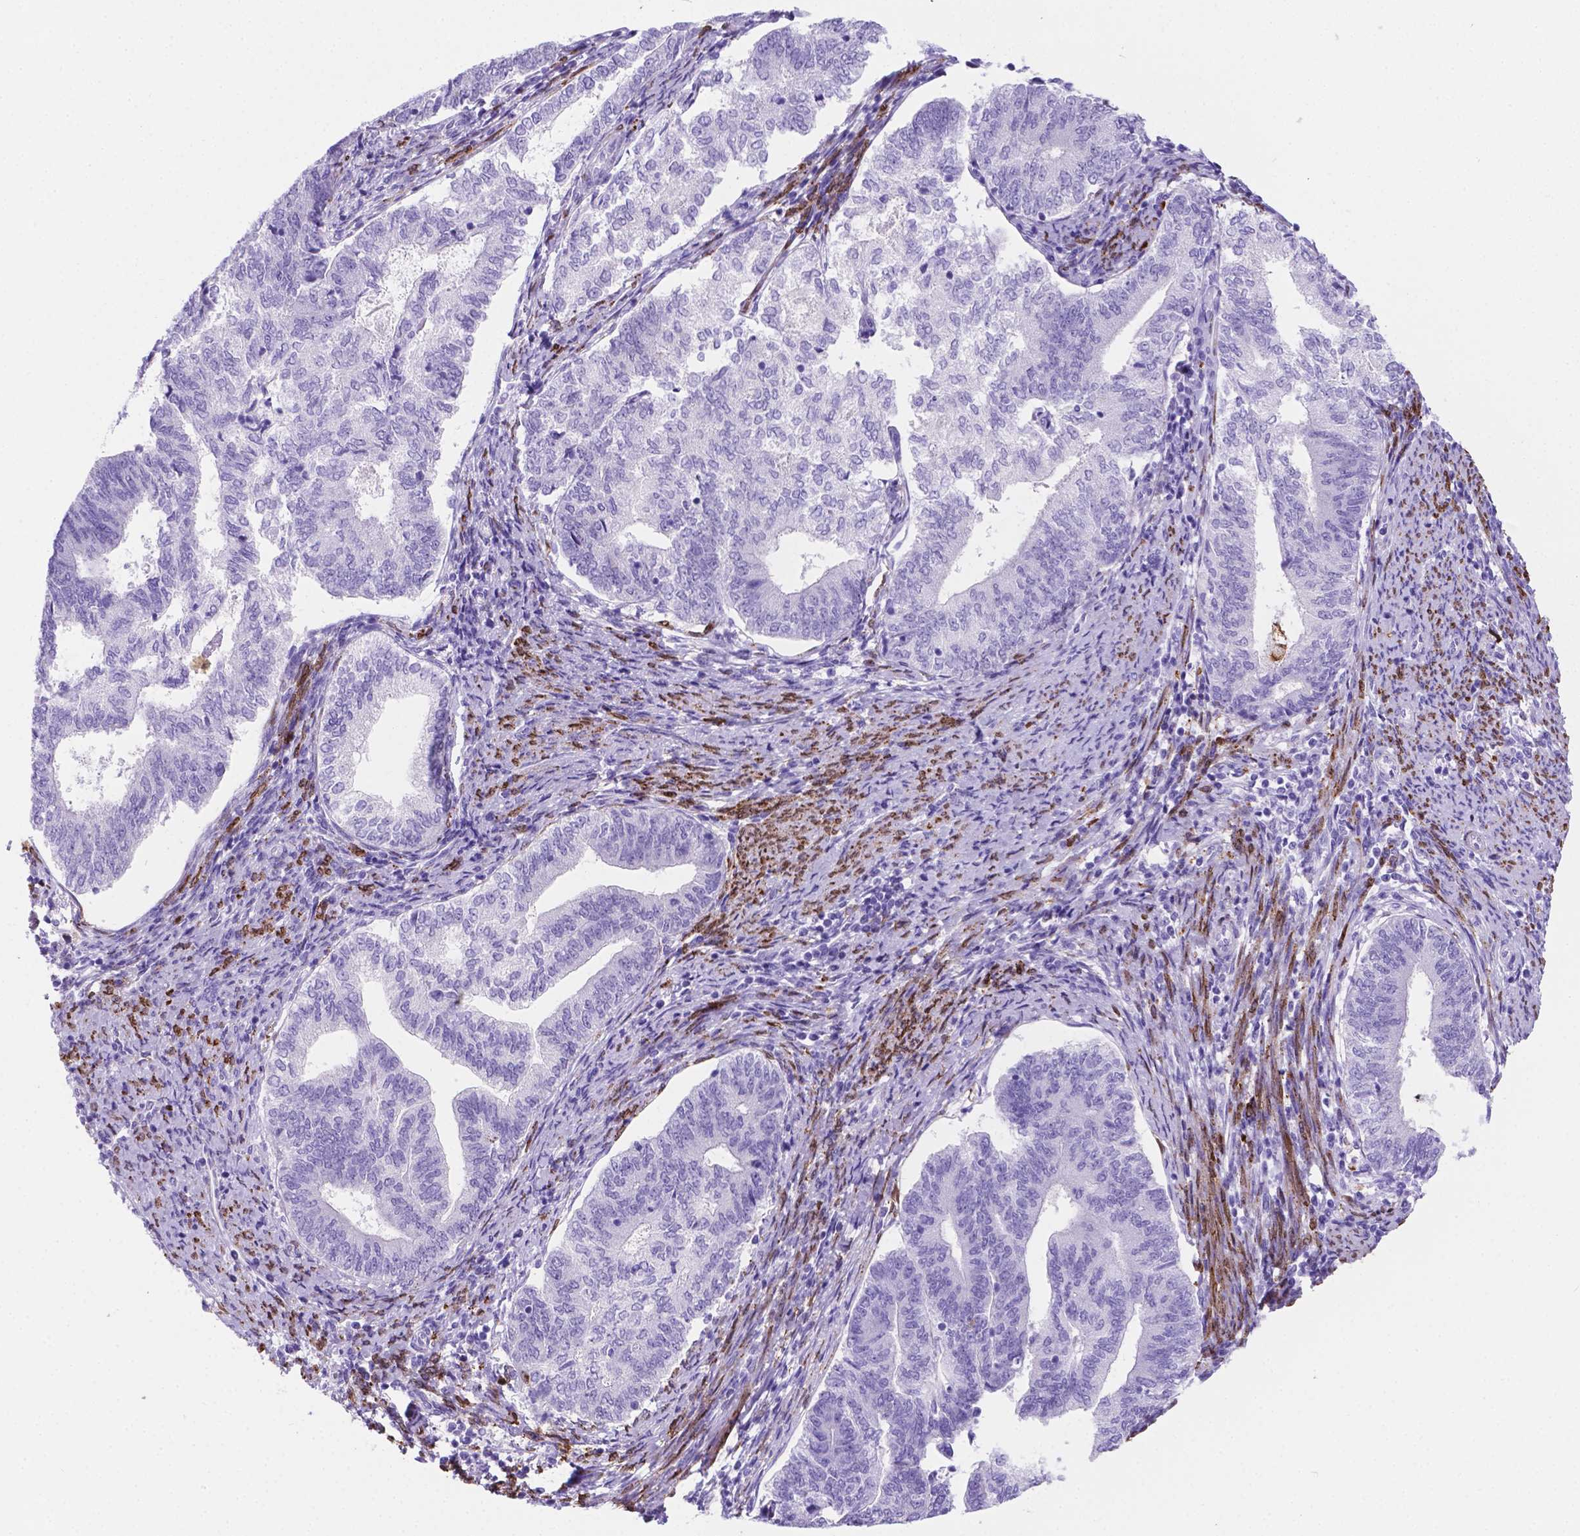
{"staining": {"intensity": "negative", "quantity": "none", "location": "none"}, "tissue": "endometrial cancer", "cell_type": "Tumor cells", "image_type": "cancer", "snomed": [{"axis": "morphology", "description": "Adenocarcinoma, NOS"}, {"axis": "topography", "description": "Endometrium"}], "caption": "Protein analysis of adenocarcinoma (endometrial) exhibits no significant positivity in tumor cells.", "gene": "MACF1", "patient": {"sex": "female", "age": 65}}